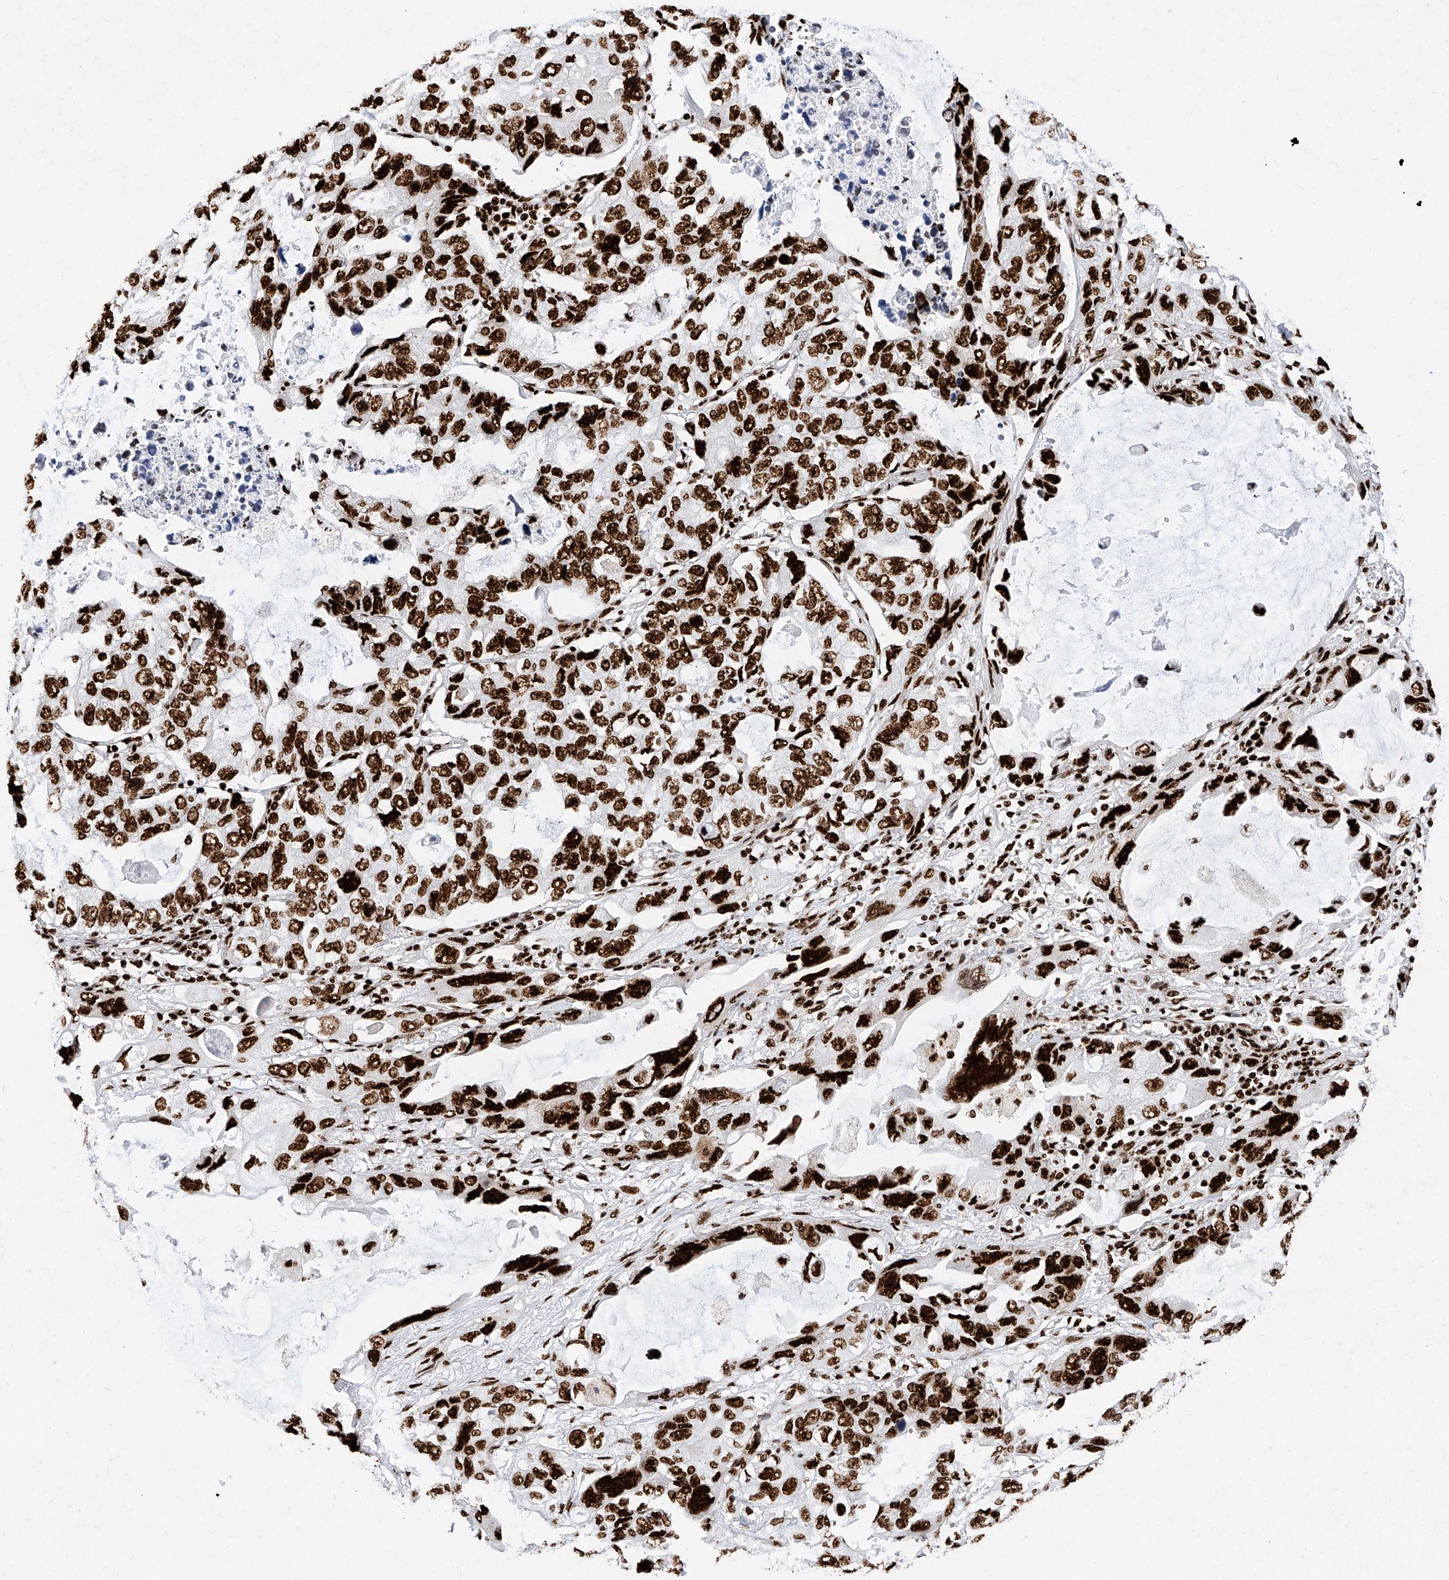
{"staining": {"intensity": "strong", "quantity": ">75%", "location": "nuclear"}, "tissue": "lung cancer", "cell_type": "Tumor cells", "image_type": "cancer", "snomed": [{"axis": "morphology", "description": "Squamous cell carcinoma, NOS"}, {"axis": "topography", "description": "Lung"}], "caption": "Approximately >75% of tumor cells in human lung cancer reveal strong nuclear protein expression as visualized by brown immunohistochemical staining.", "gene": "SRSF6", "patient": {"sex": "female", "age": 73}}